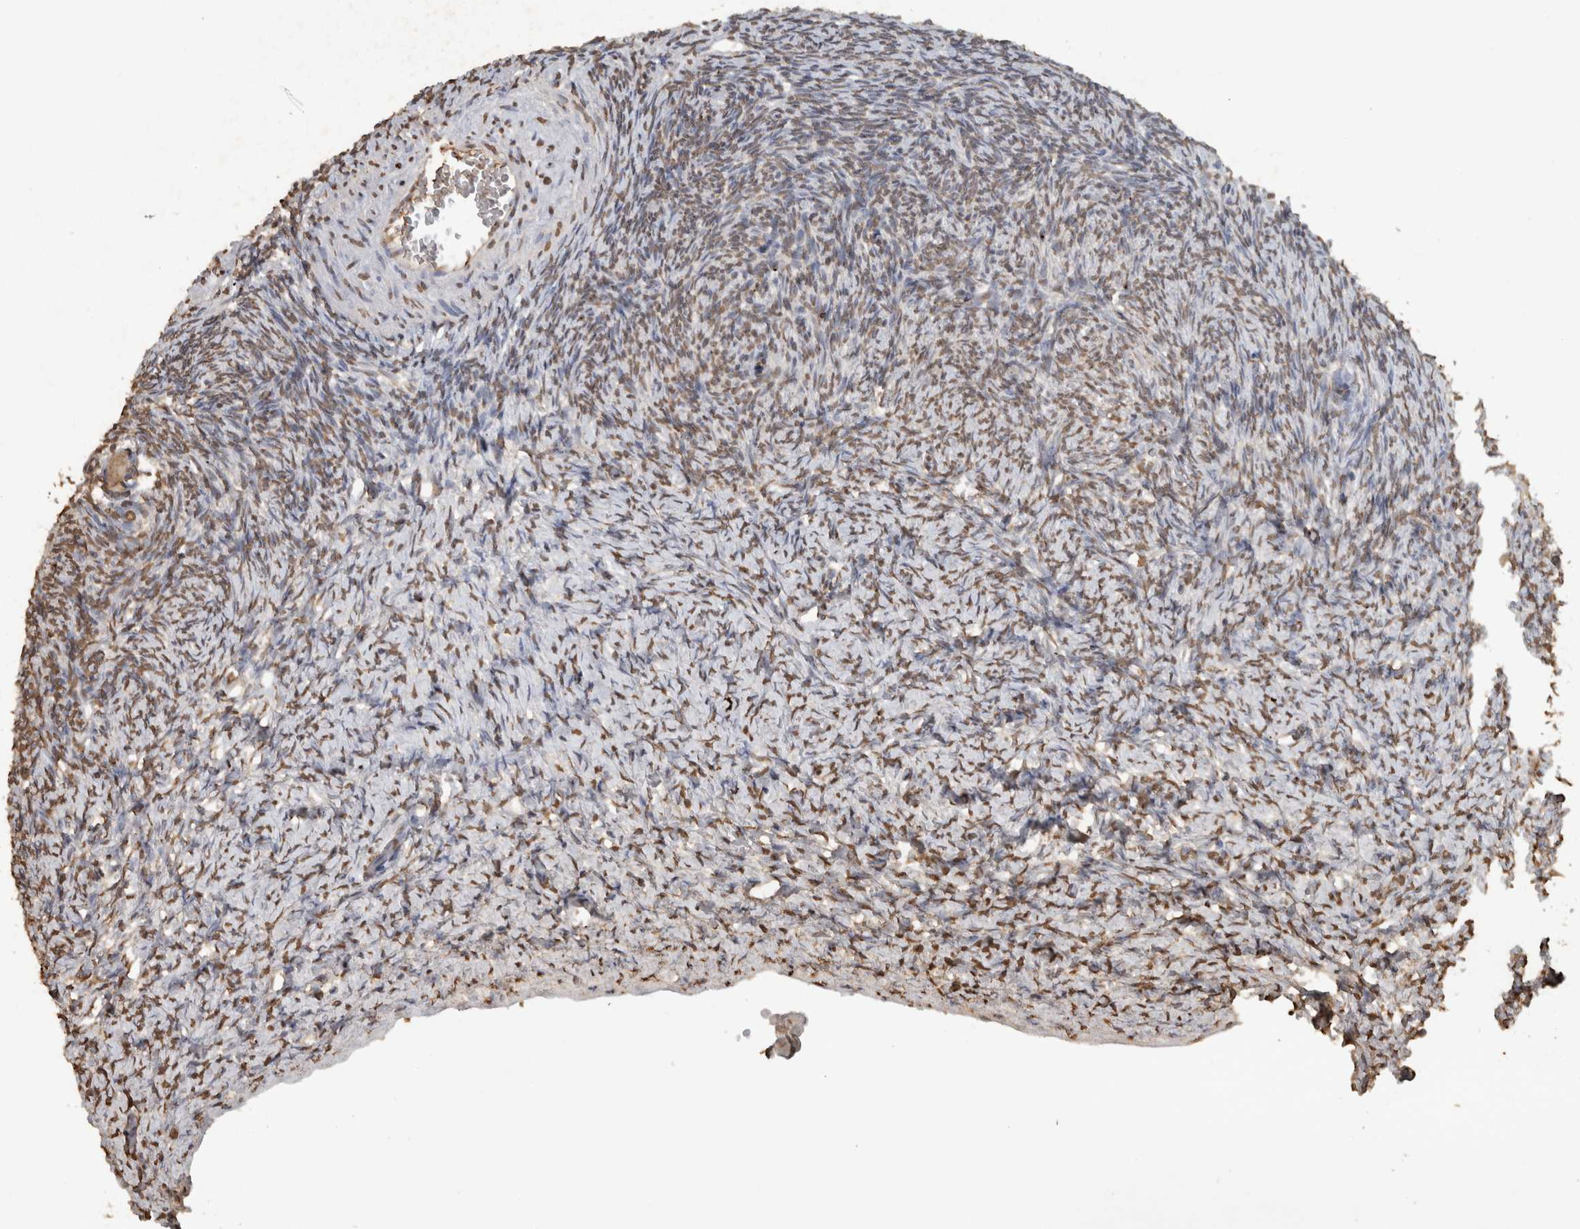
{"staining": {"intensity": "moderate", "quantity": ">75%", "location": "nuclear"}, "tissue": "ovary", "cell_type": "Follicle cells", "image_type": "normal", "snomed": [{"axis": "morphology", "description": "Normal tissue, NOS"}, {"axis": "topography", "description": "Ovary"}], "caption": "The histopathology image demonstrates a brown stain indicating the presence of a protein in the nuclear of follicle cells in ovary. (IHC, brightfield microscopy, high magnification).", "gene": "HAND2", "patient": {"sex": "female", "age": 34}}